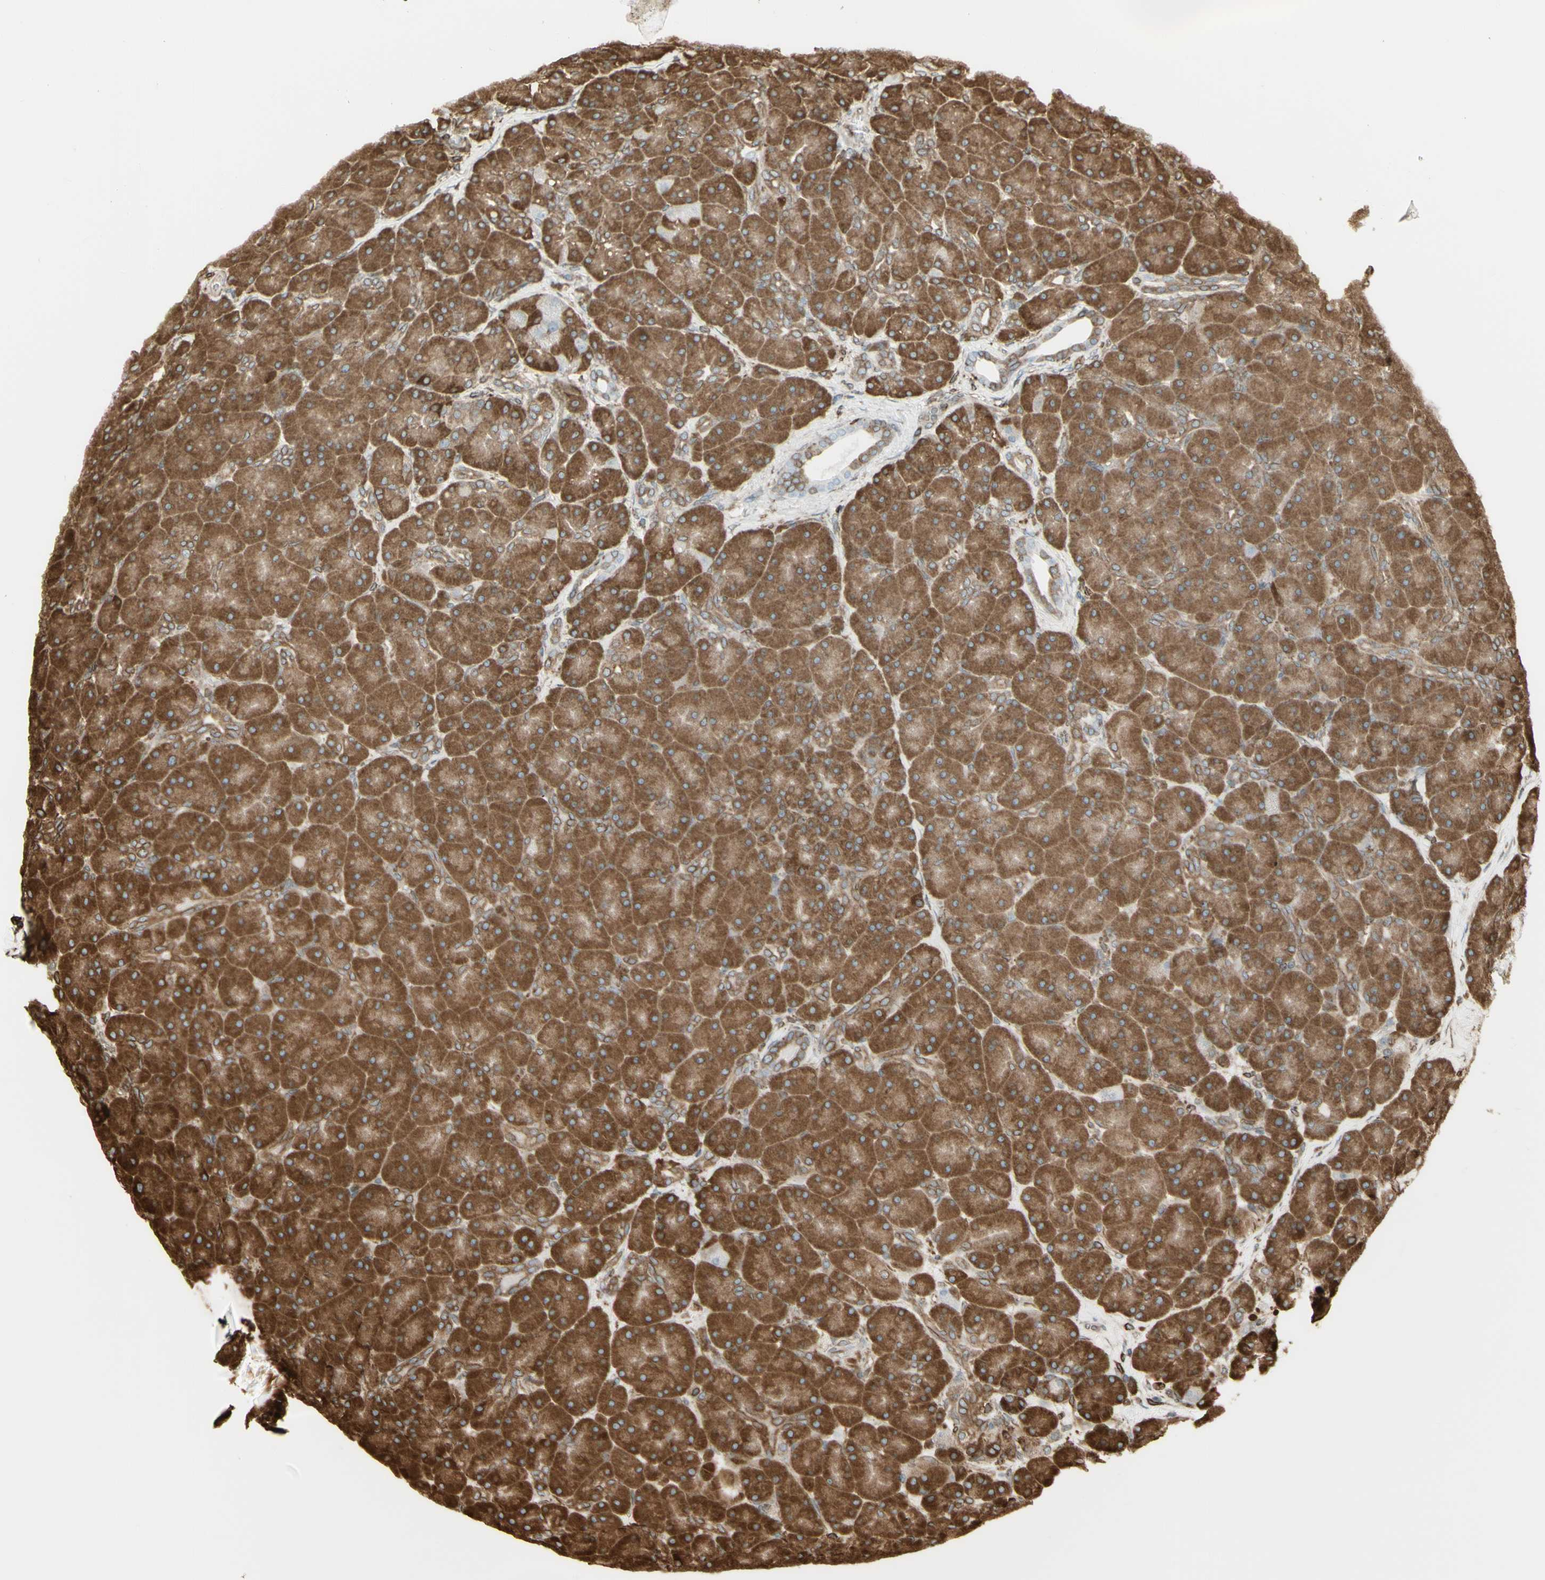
{"staining": {"intensity": "moderate", "quantity": ">75%", "location": "cytoplasmic/membranous"}, "tissue": "pancreas", "cell_type": "Exocrine glandular cells", "image_type": "normal", "snomed": [{"axis": "morphology", "description": "Normal tissue, NOS"}, {"axis": "topography", "description": "Pancreas"}], "caption": "The immunohistochemical stain shows moderate cytoplasmic/membranous positivity in exocrine glandular cells of unremarkable pancreas.", "gene": "CANX", "patient": {"sex": "male", "age": 66}}